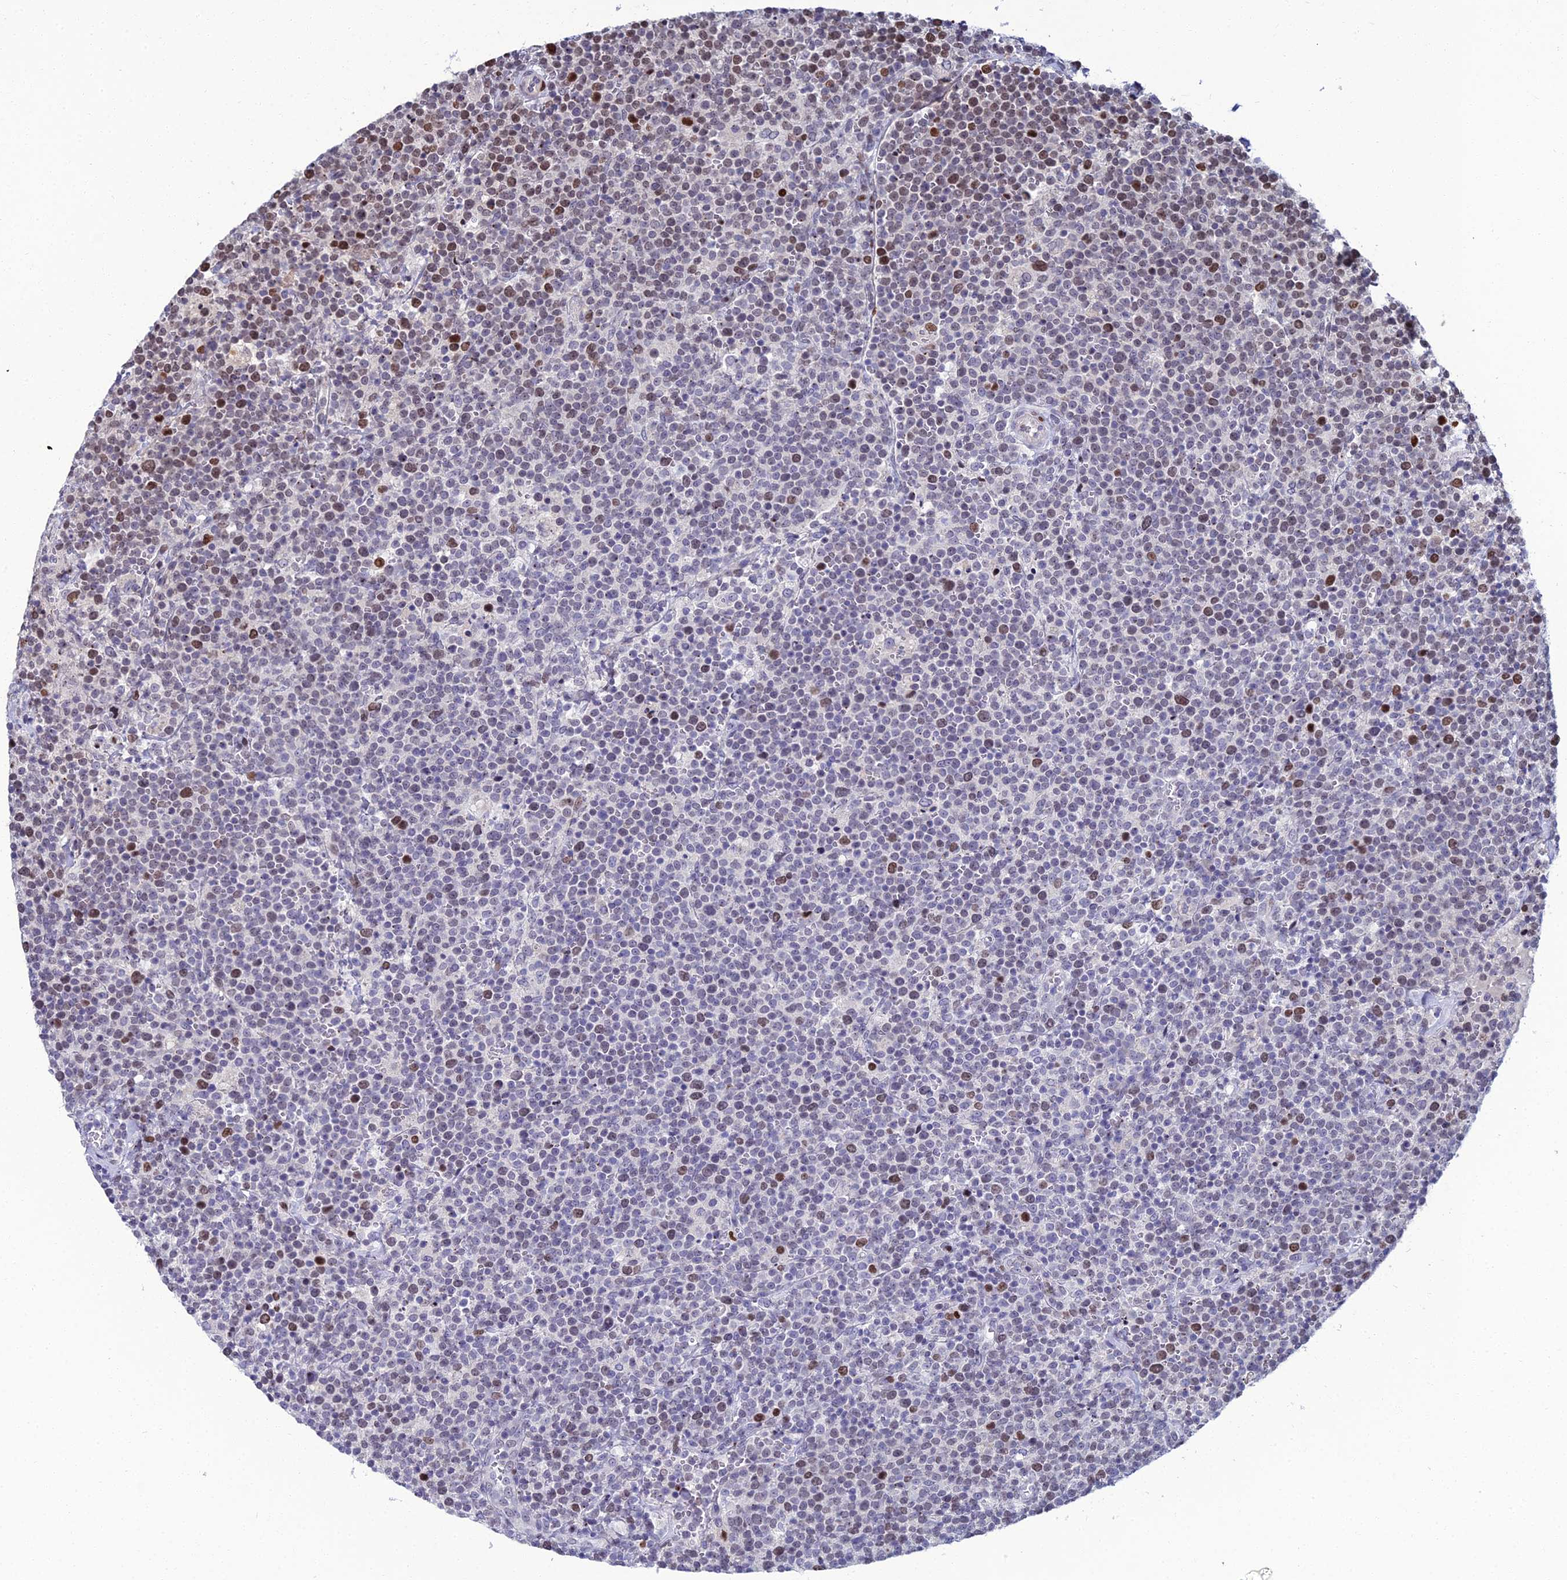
{"staining": {"intensity": "moderate", "quantity": "<25%", "location": "nuclear"}, "tissue": "lymphoma", "cell_type": "Tumor cells", "image_type": "cancer", "snomed": [{"axis": "morphology", "description": "Malignant lymphoma, non-Hodgkin's type, High grade"}, {"axis": "topography", "description": "Lymph node"}], "caption": "IHC of lymphoma demonstrates low levels of moderate nuclear positivity in approximately <25% of tumor cells.", "gene": "TAF9B", "patient": {"sex": "male", "age": 61}}